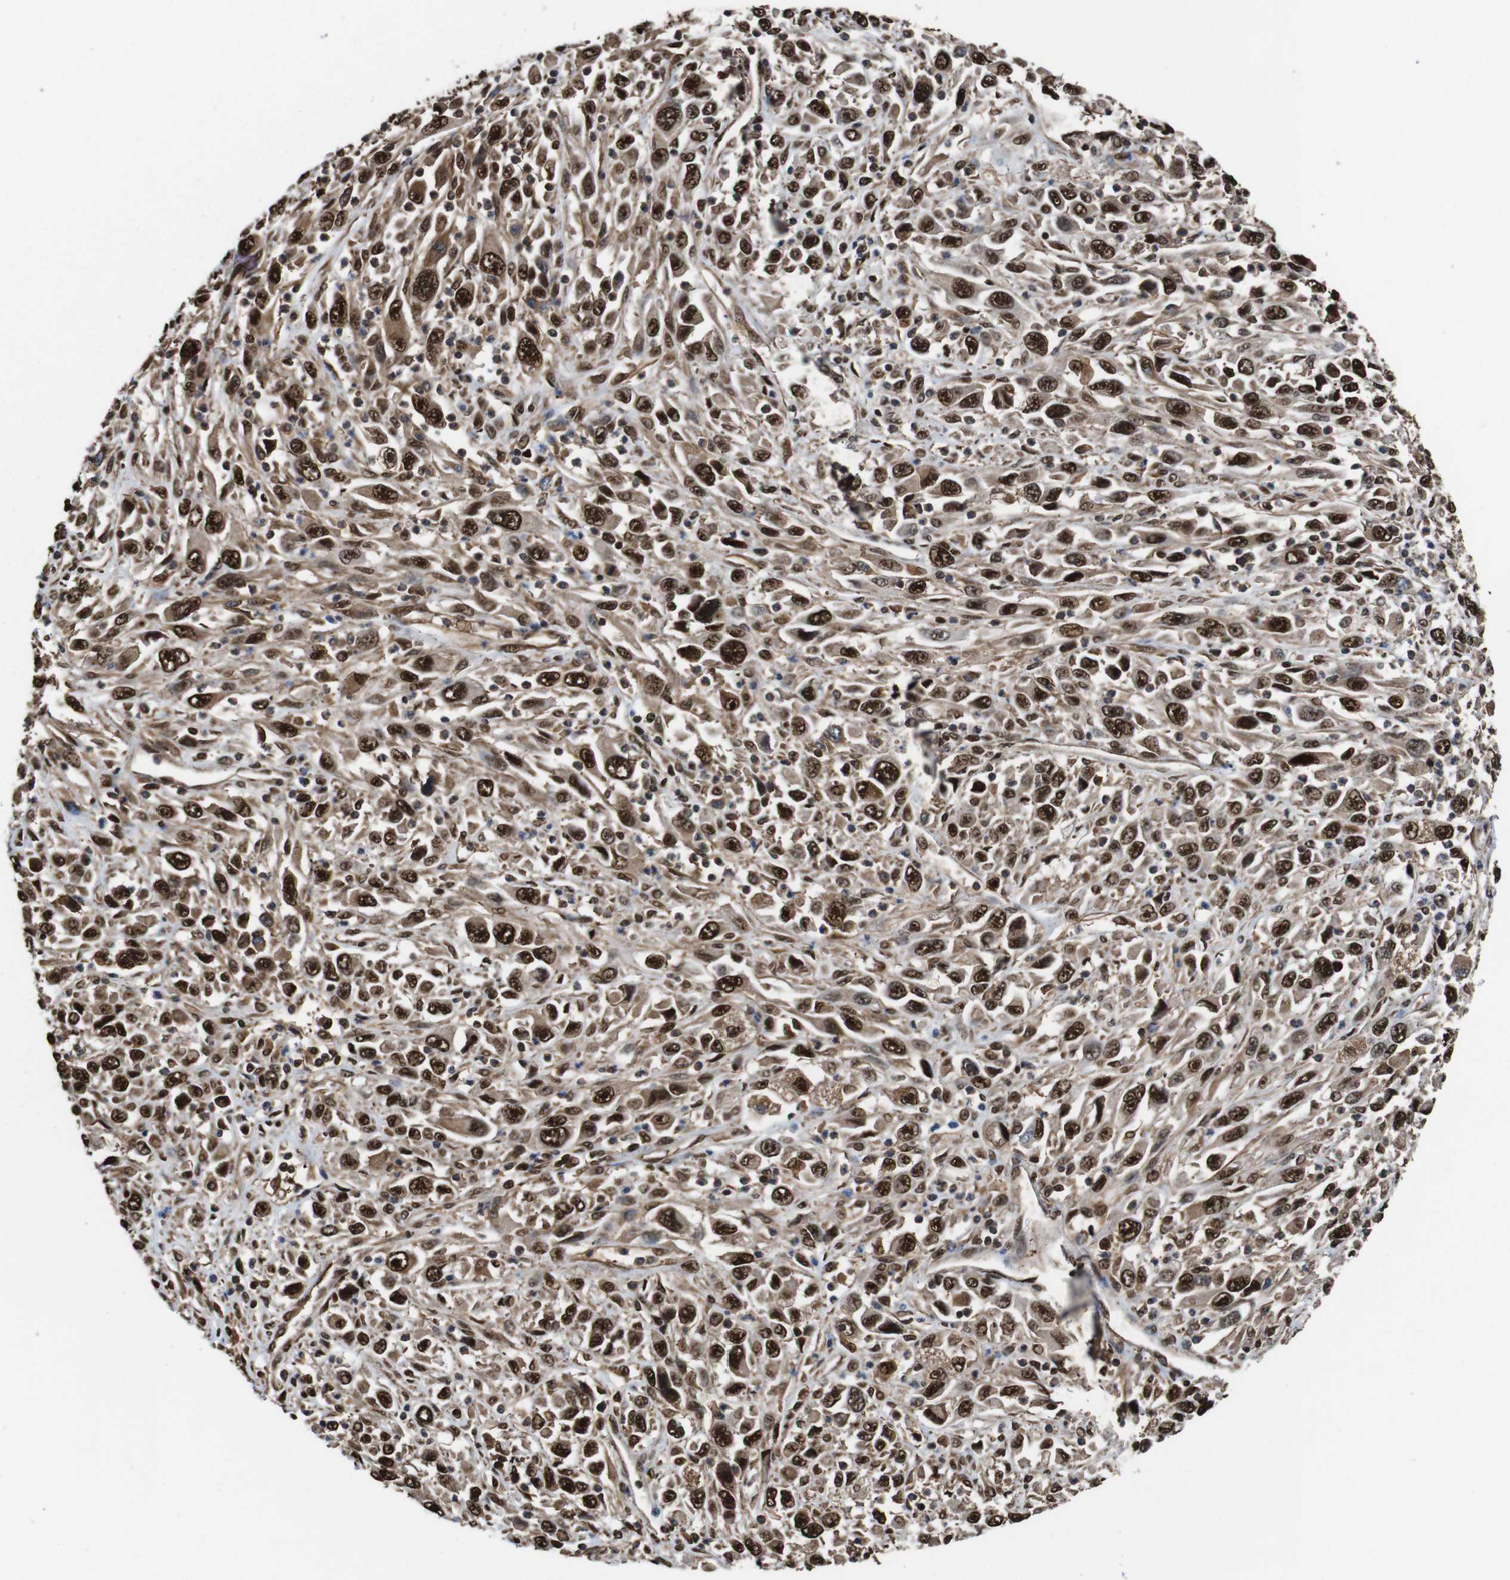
{"staining": {"intensity": "strong", "quantity": ">75%", "location": "cytoplasmic/membranous,nuclear"}, "tissue": "melanoma", "cell_type": "Tumor cells", "image_type": "cancer", "snomed": [{"axis": "morphology", "description": "Malignant melanoma, Metastatic site"}, {"axis": "topography", "description": "Skin"}], "caption": "Protein analysis of malignant melanoma (metastatic site) tissue demonstrates strong cytoplasmic/membranous and nuclear positivity in about >75% of tumor cells. The staining was performed using DAB to visualize the protein expression in brown, while the nuclei were stained in blue with hematoxylin (Magnification: 20x).", "gene": "VCP", "patient": {"sex": "female", "age": 56}}